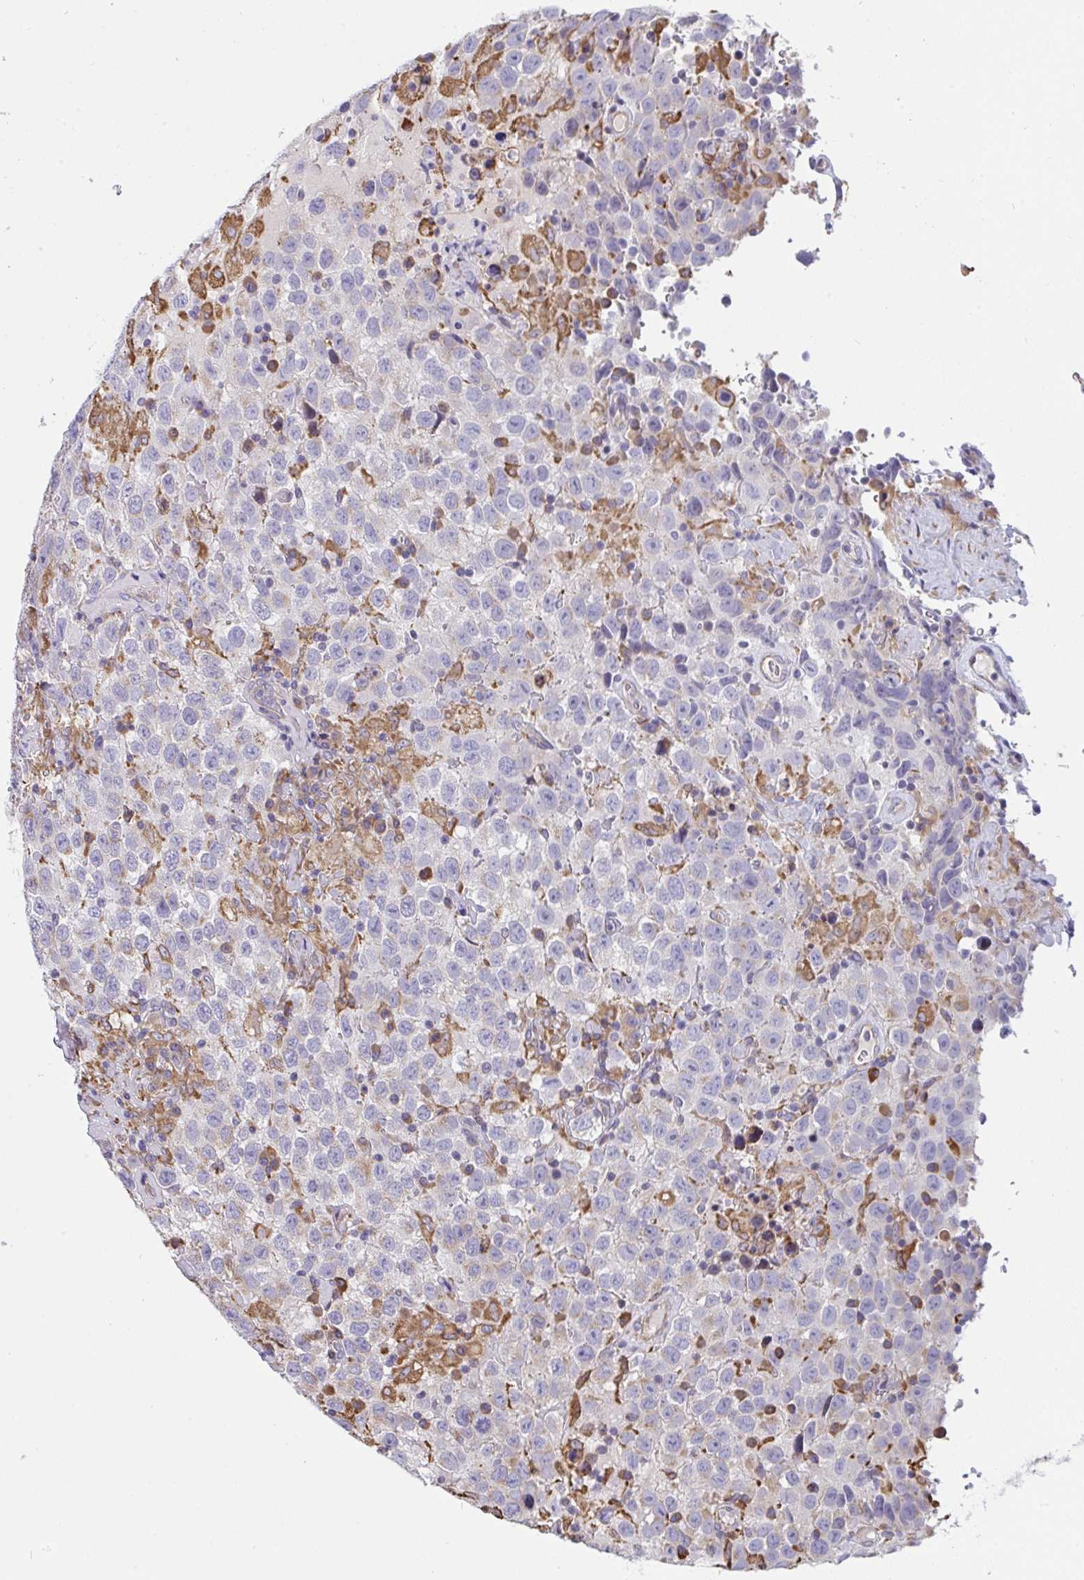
{"staining": {"intensity": "negative", "quantity": "none", "location": "none"}, "tissue": "testis cancer", "cell_type": "Tumor cells", "image_type": "cancer", "snomed": [{"axis": "morphology", "description": "Seminoma, NOS"}, {"axis": "topography", "description": "Testis"}], "caption": "Seminoma (testis) was stained to show a protein in brown. There is no significant expression in tumor cells.", "gene": "MYMK", "patient": {"sex": "male", "age": 41}}